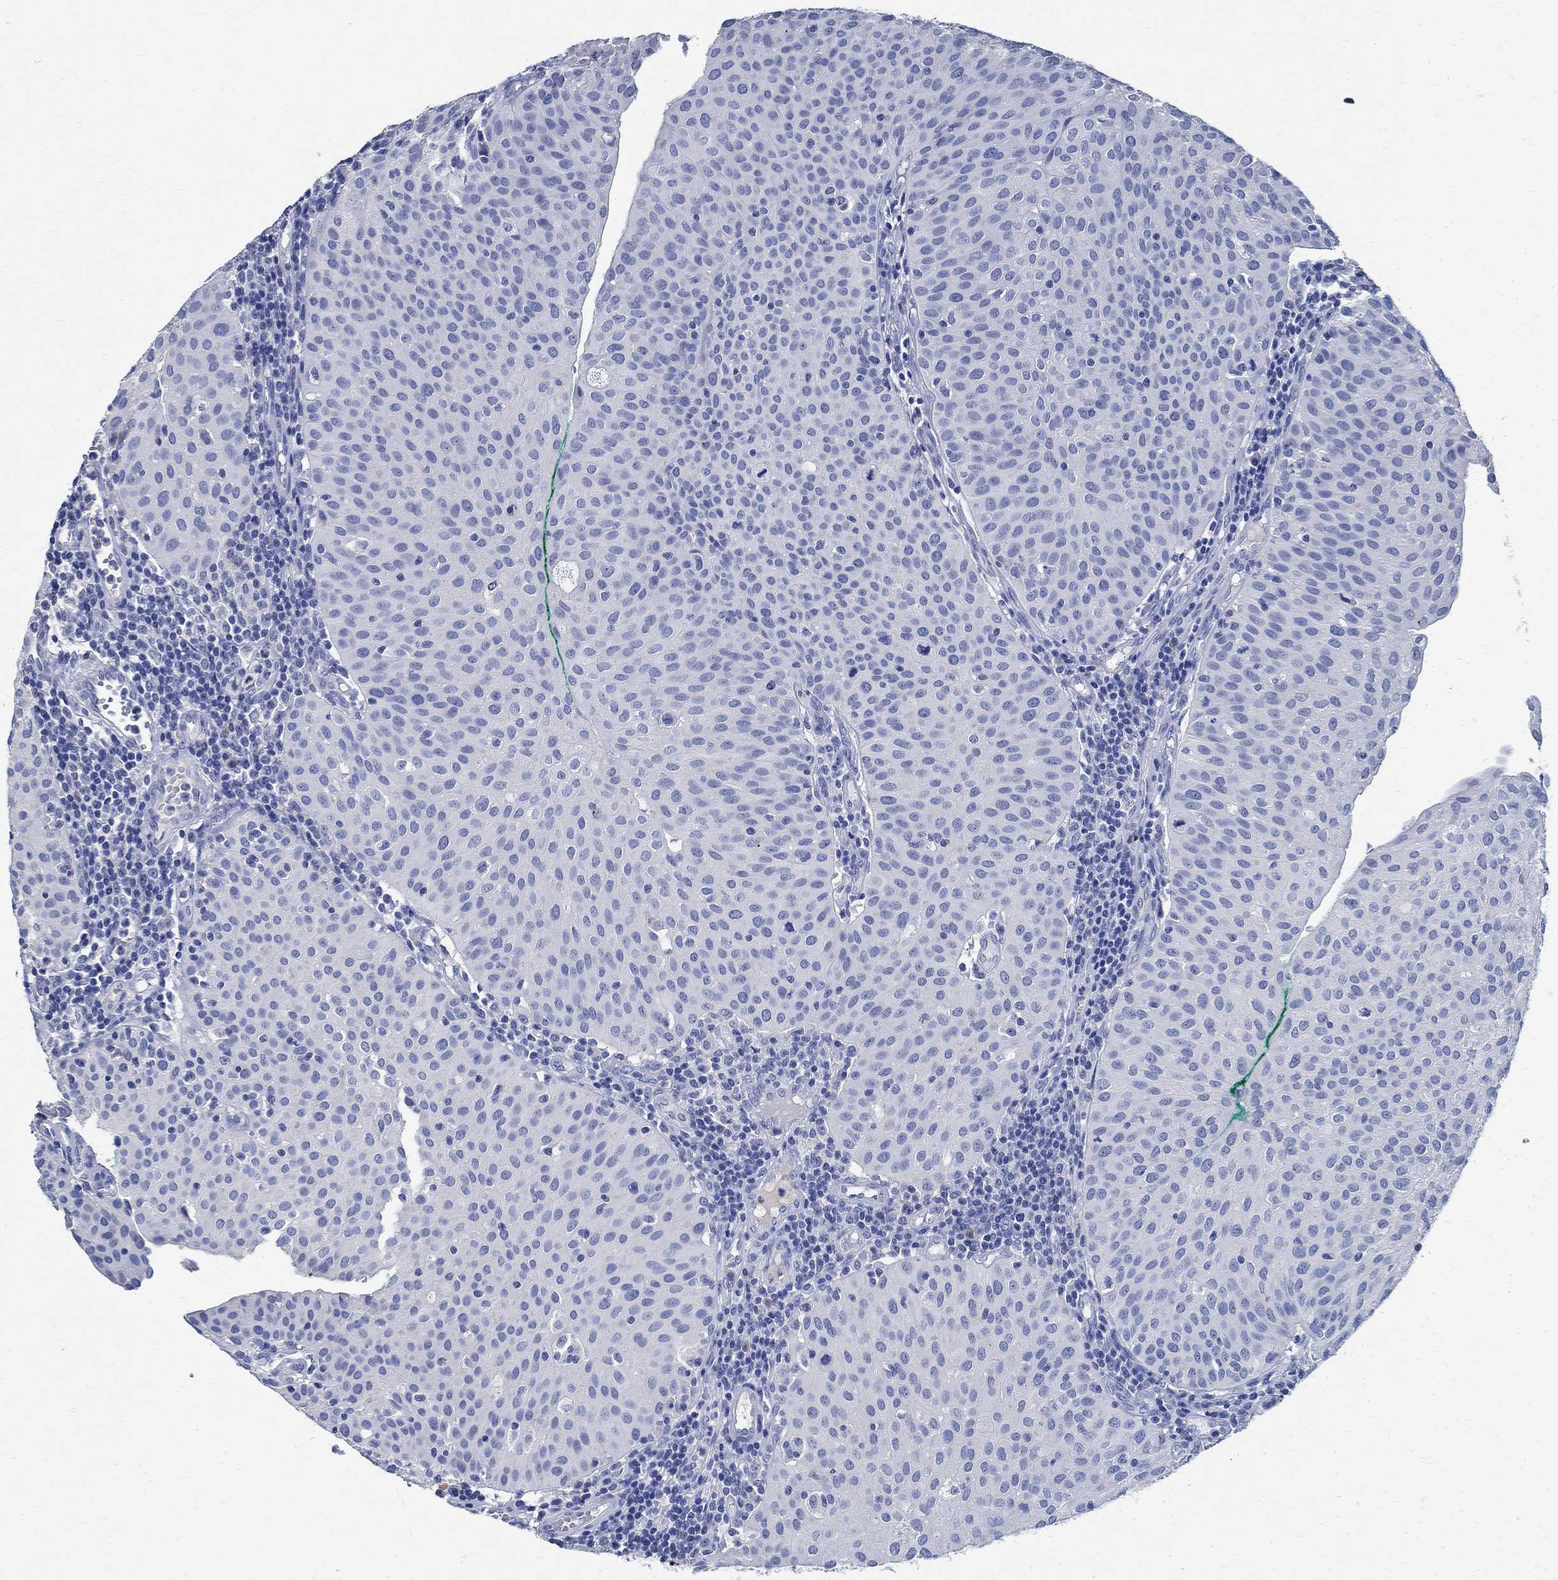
{"staining": {"intensity": "negative", "quantity": "none", "location": "none"}, "tissue": "urothelial cancer", "cell_type": "Tumor cells", "image_type": "cancer", "snomed": [{"axis": "morphology", "description": "Urothelial carcinoma, Low grade"}, {"axis": "topography", "description": "Urinary bladder"}], "caption": "Protein analysis of urothelial cancer reveals no significant staining in tumor cells.", "gene": "PRX", "patient": {"sex": "male", "age": 54}}